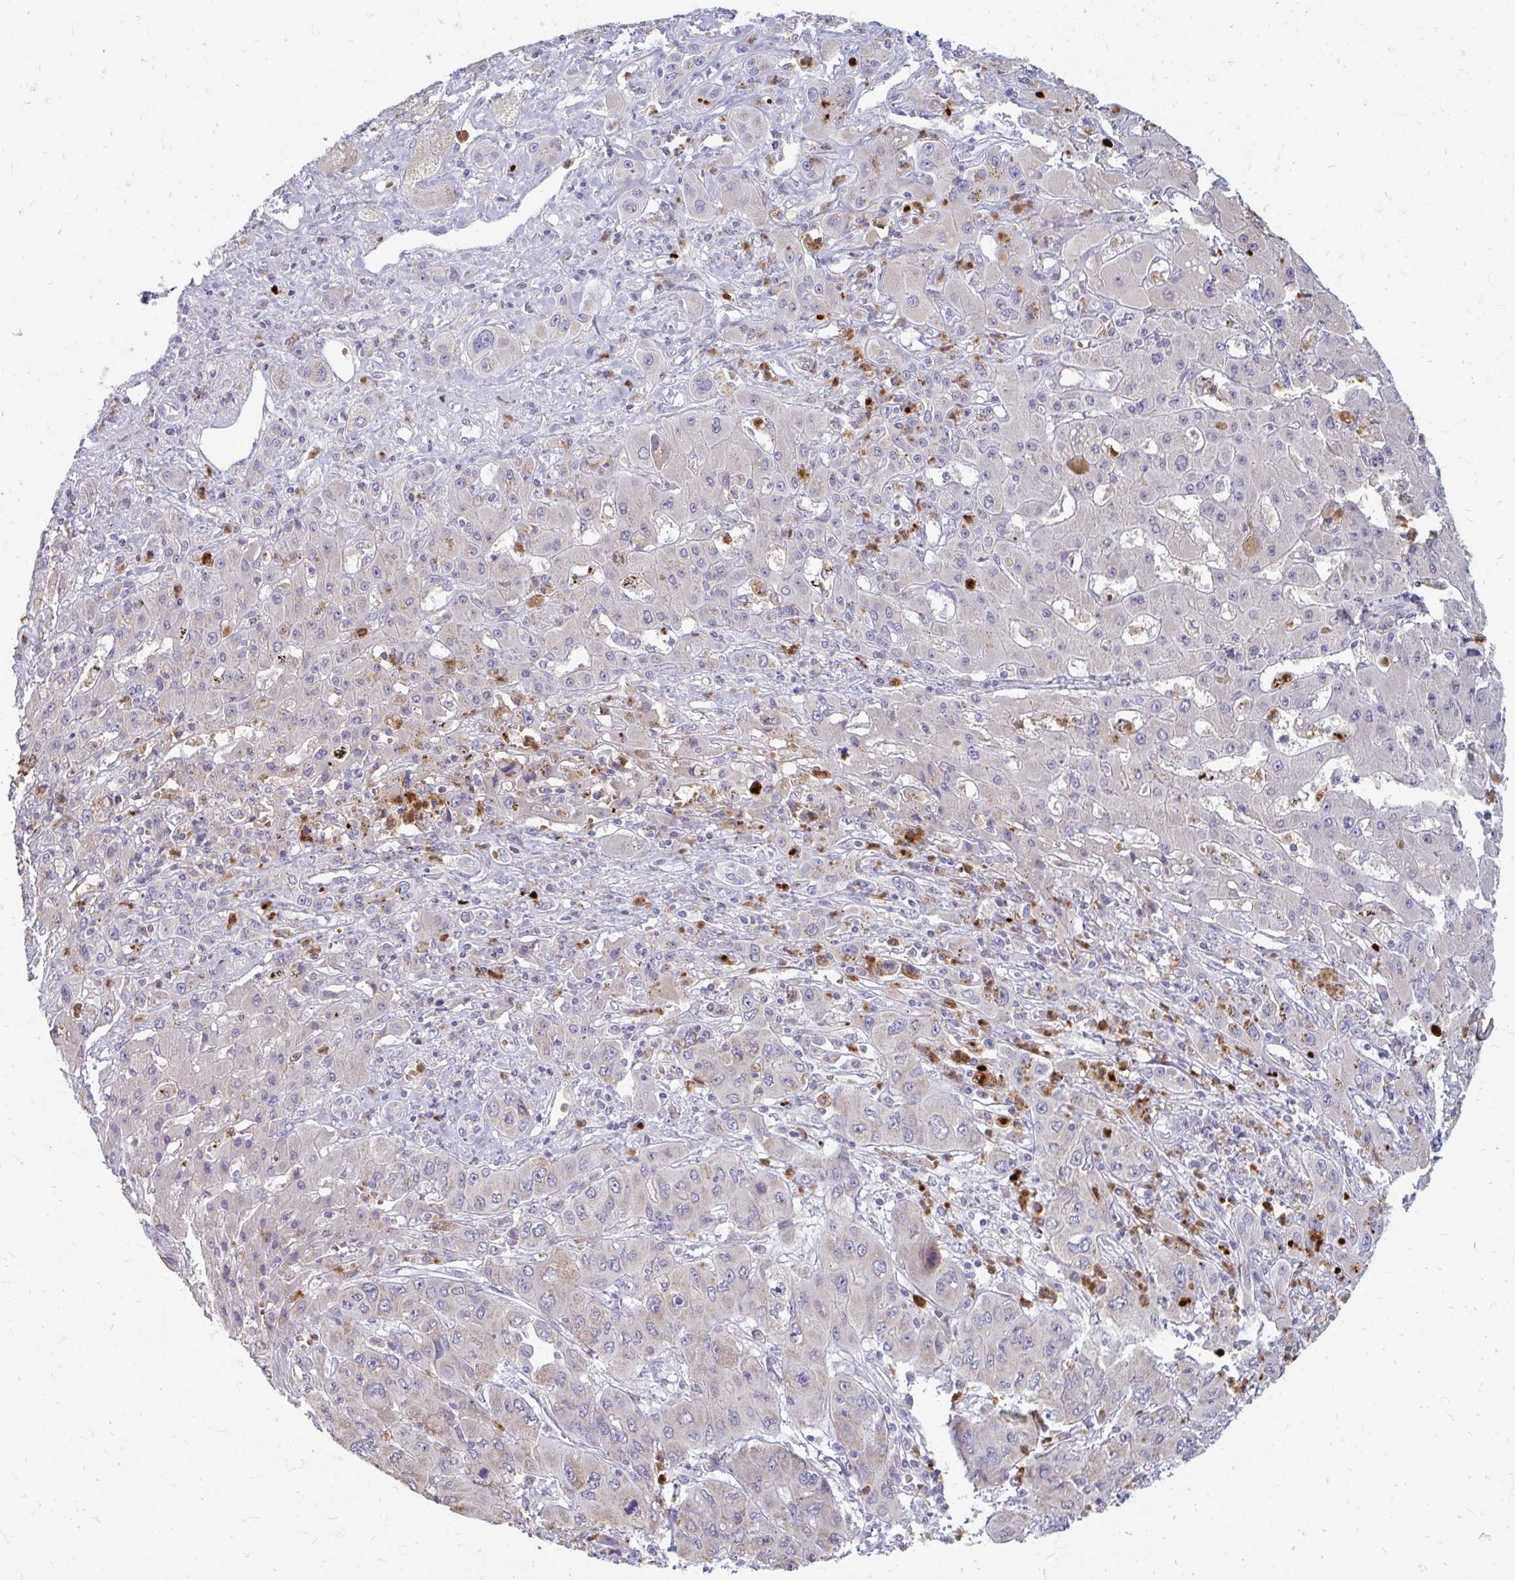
{"staining": {"intensity": "weak", "quantity": "<25%", "location": "cytoplasmic/membranous"}, "tissue": "liver cancer", "cell_type": "Tumor cells", "image_type": "cancer", "snomed": [{"axis": "morphology", "description": "Cholangiocarcinoma"}, {"axis": "topography", "description": "Liver"}], "caption": "Tumor cells show no significant protein staining in liver cholangiocarcinoma.", "gene": "RAB33A", "patient": {"sex": "male", "age": 67}}